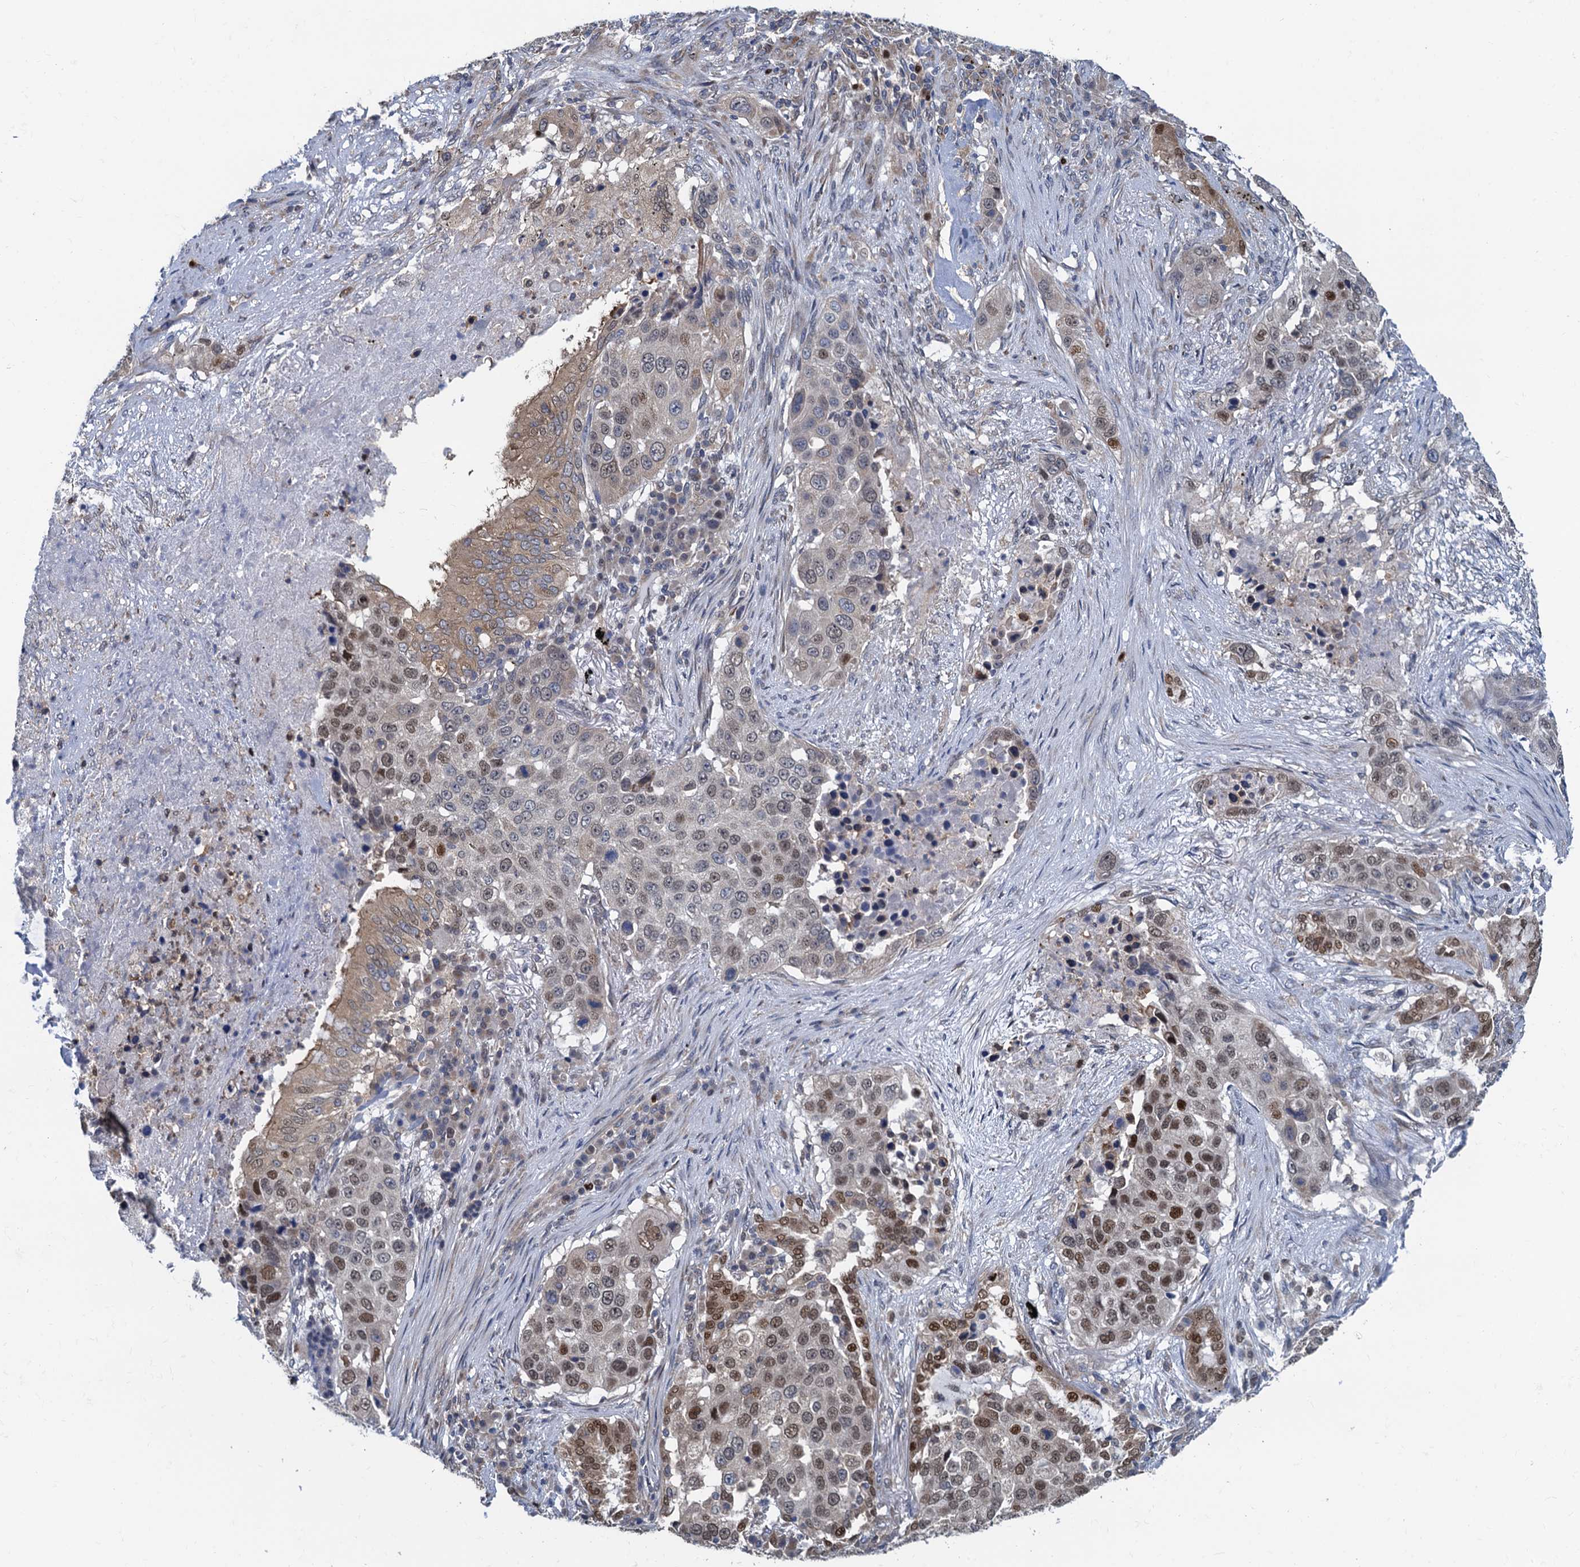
{"staining": {"intensity": "moderate", "quantity": "<25%", "location": "nuclear"}, "tissue": "lung cancer", "cell_type": "Tumor cells", "image_type": "cancer", "snomed": [{"axis": "morphology", "description": "Squamous cell carcinoma, NOS"}, {"axis": "topography", "description": "Lung"}], "caption": "DAB immunohistochemical staining of lung cancer (squamous cell carcinoma) displays moderate nuclear protein positivity in about <25% of tumor cells. The protein of interest is stained brown, and the nuclei are stained in blue (DAB (3,3'-diaminobenzidine) IHC with brightfield microscopy, high magnification).", "gene": "RNF125", "patient": {"sex": "female", "age": 63}}